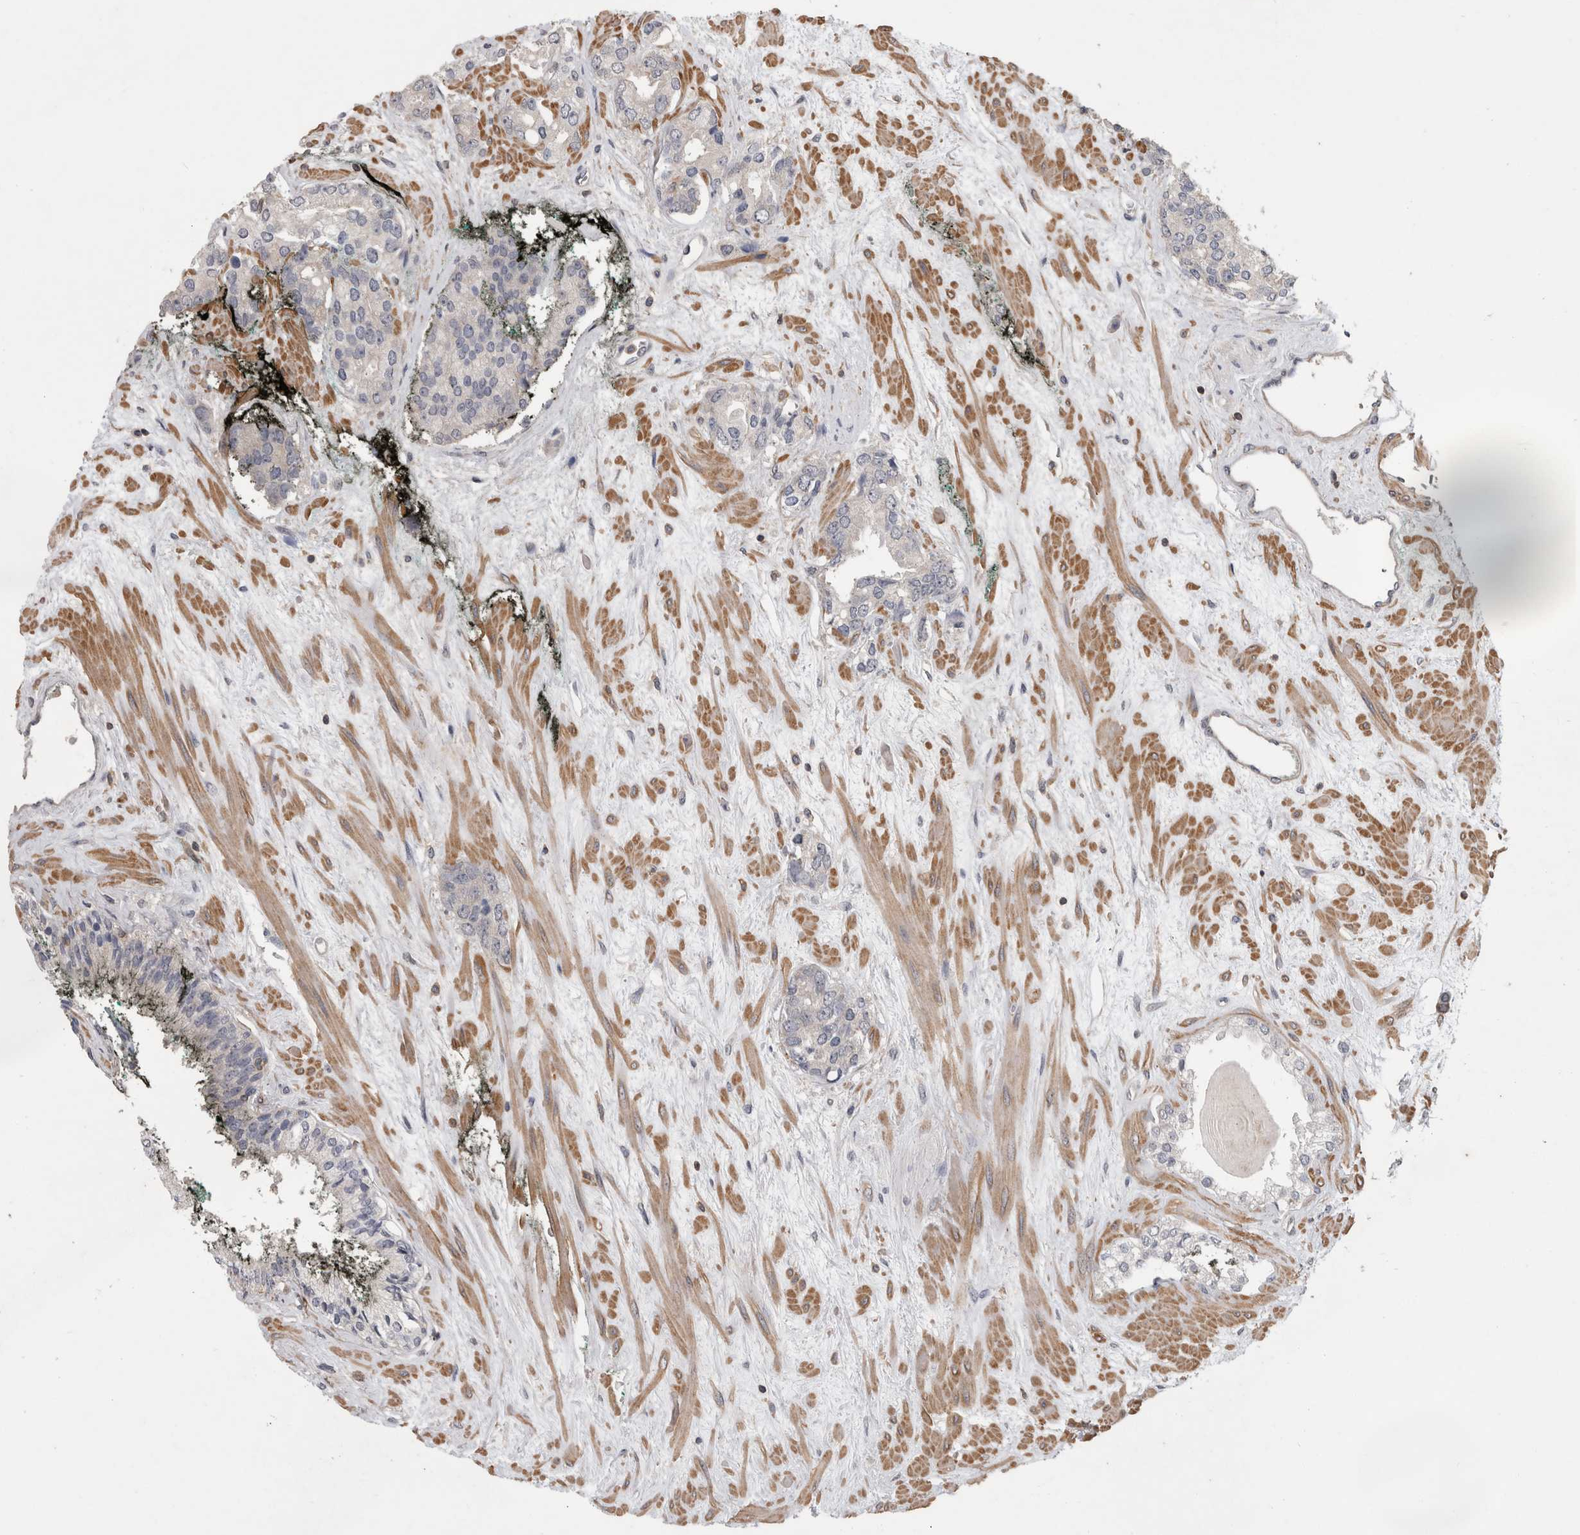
{"staining": {"intensity": "negative", "quantity": "none", "location": "none"}, "tissue": "prostate cancer", "cell_type": "Tumor cells", "image_type": "cancer", "snomed": [{"axis": "morphology", "description": "Adenocarcinoma, High grade"}, {"axis": "topography", "description": "Prostate"}], "caption": "Histopathology image shows no protein positivity in tumor cells of prostate adenocarcinoma (high-grade) tissue. (DAB (3,3'-diaminobenzidine) immunohistochemistry visualized using brightfield microscopy, high magnification).", "gene": "SPATA48", "patient": {"sex": "male", "age": 71}}